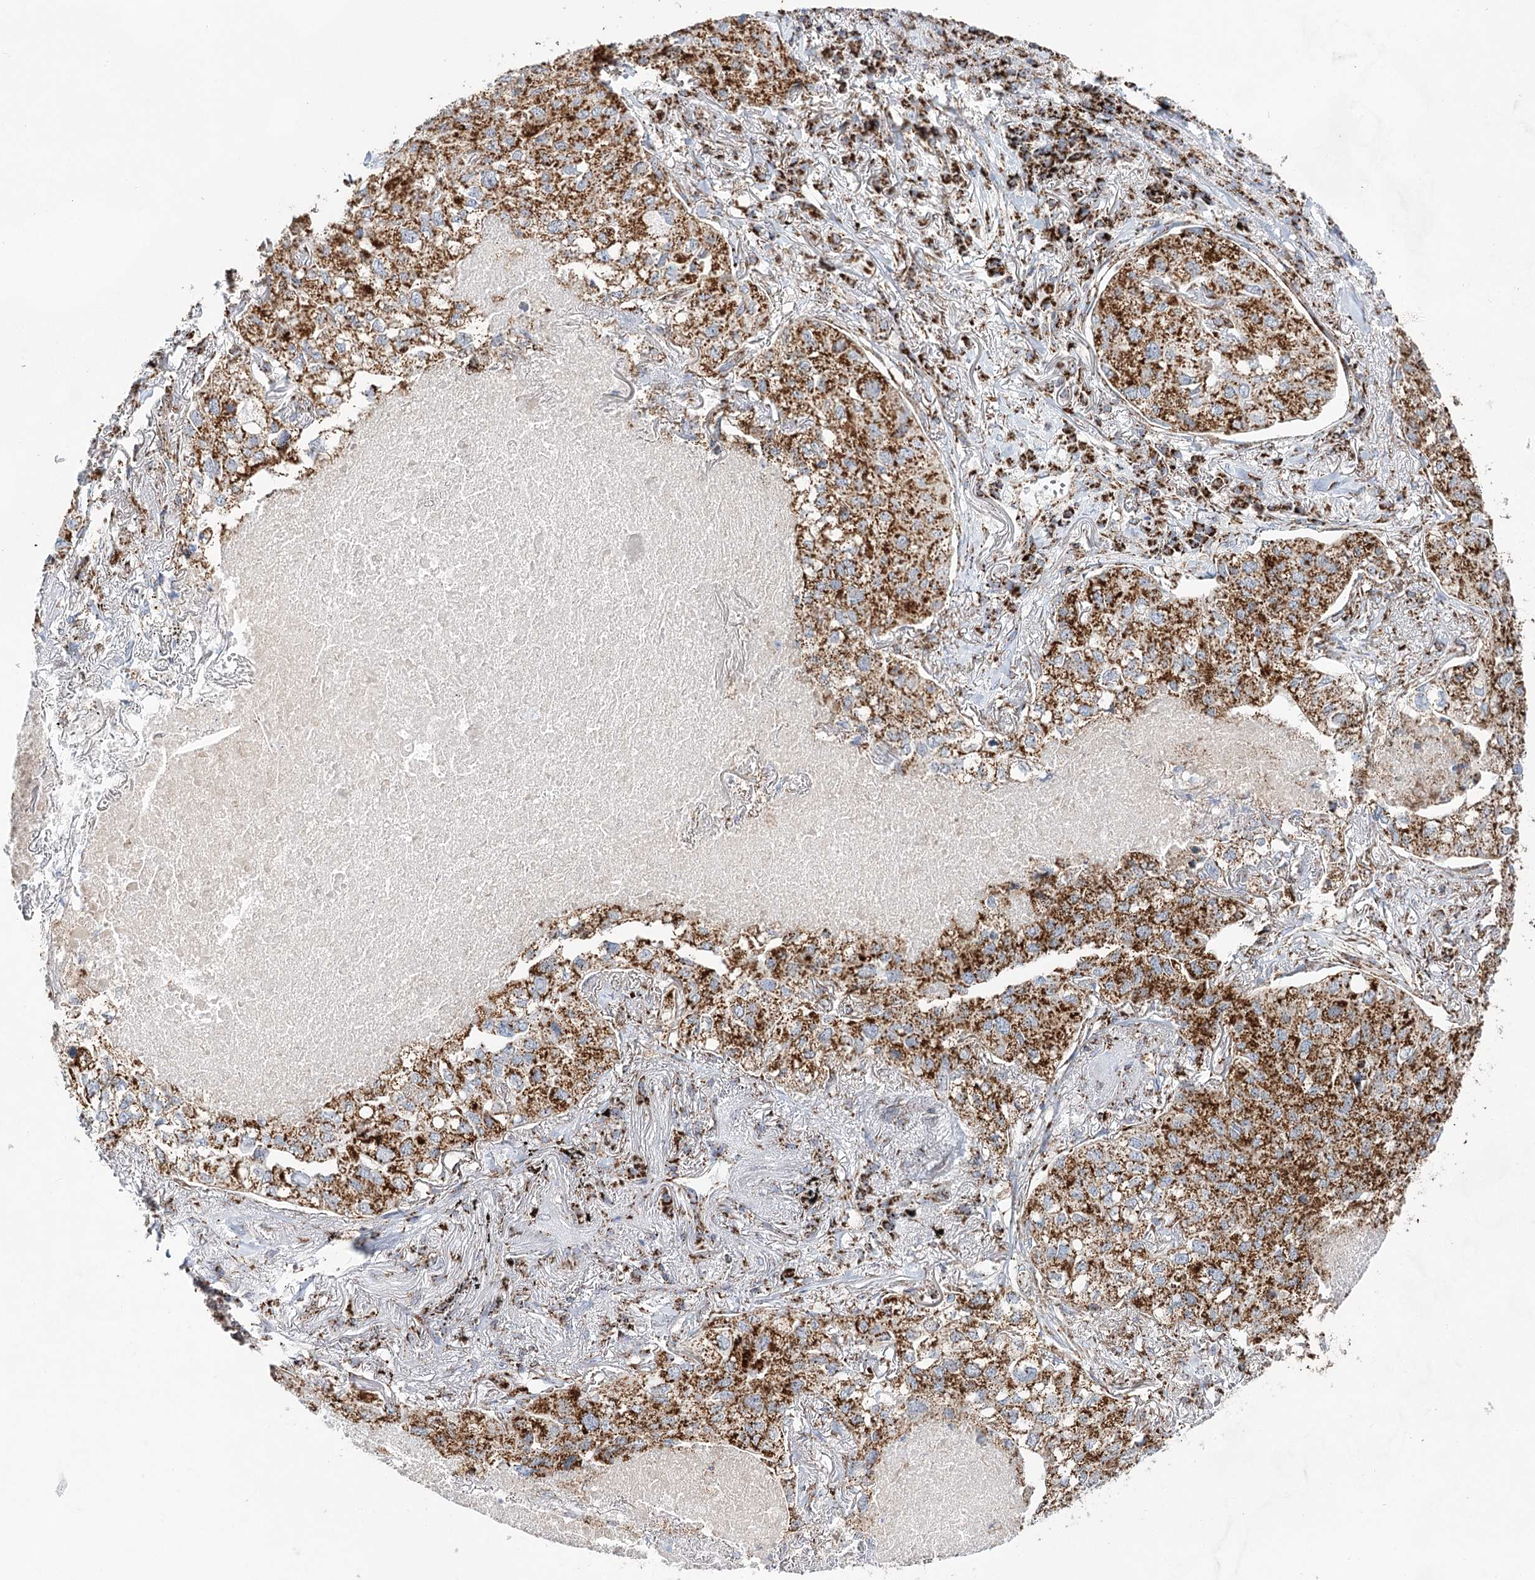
{"staining": {"intensity": "strong", "quantity": ">75%", "location": "cytoplasmic/membranous"}, "tissue": "lung cancer", "cell_type": "Tumor cells", "image_type": "cancer", "snomed": [{"axis": "morphology", "description": "Adenocarcinoma, NOS"}, {"axis": "topography", "description": "Lung"}], "caption": "Tumor cells display high levels of strong cytoplasmic/membranous positivity in about >75% of cells in lung cancer.", "gene": "NADK2", "patient": {"sex": "male", "age": 65}}